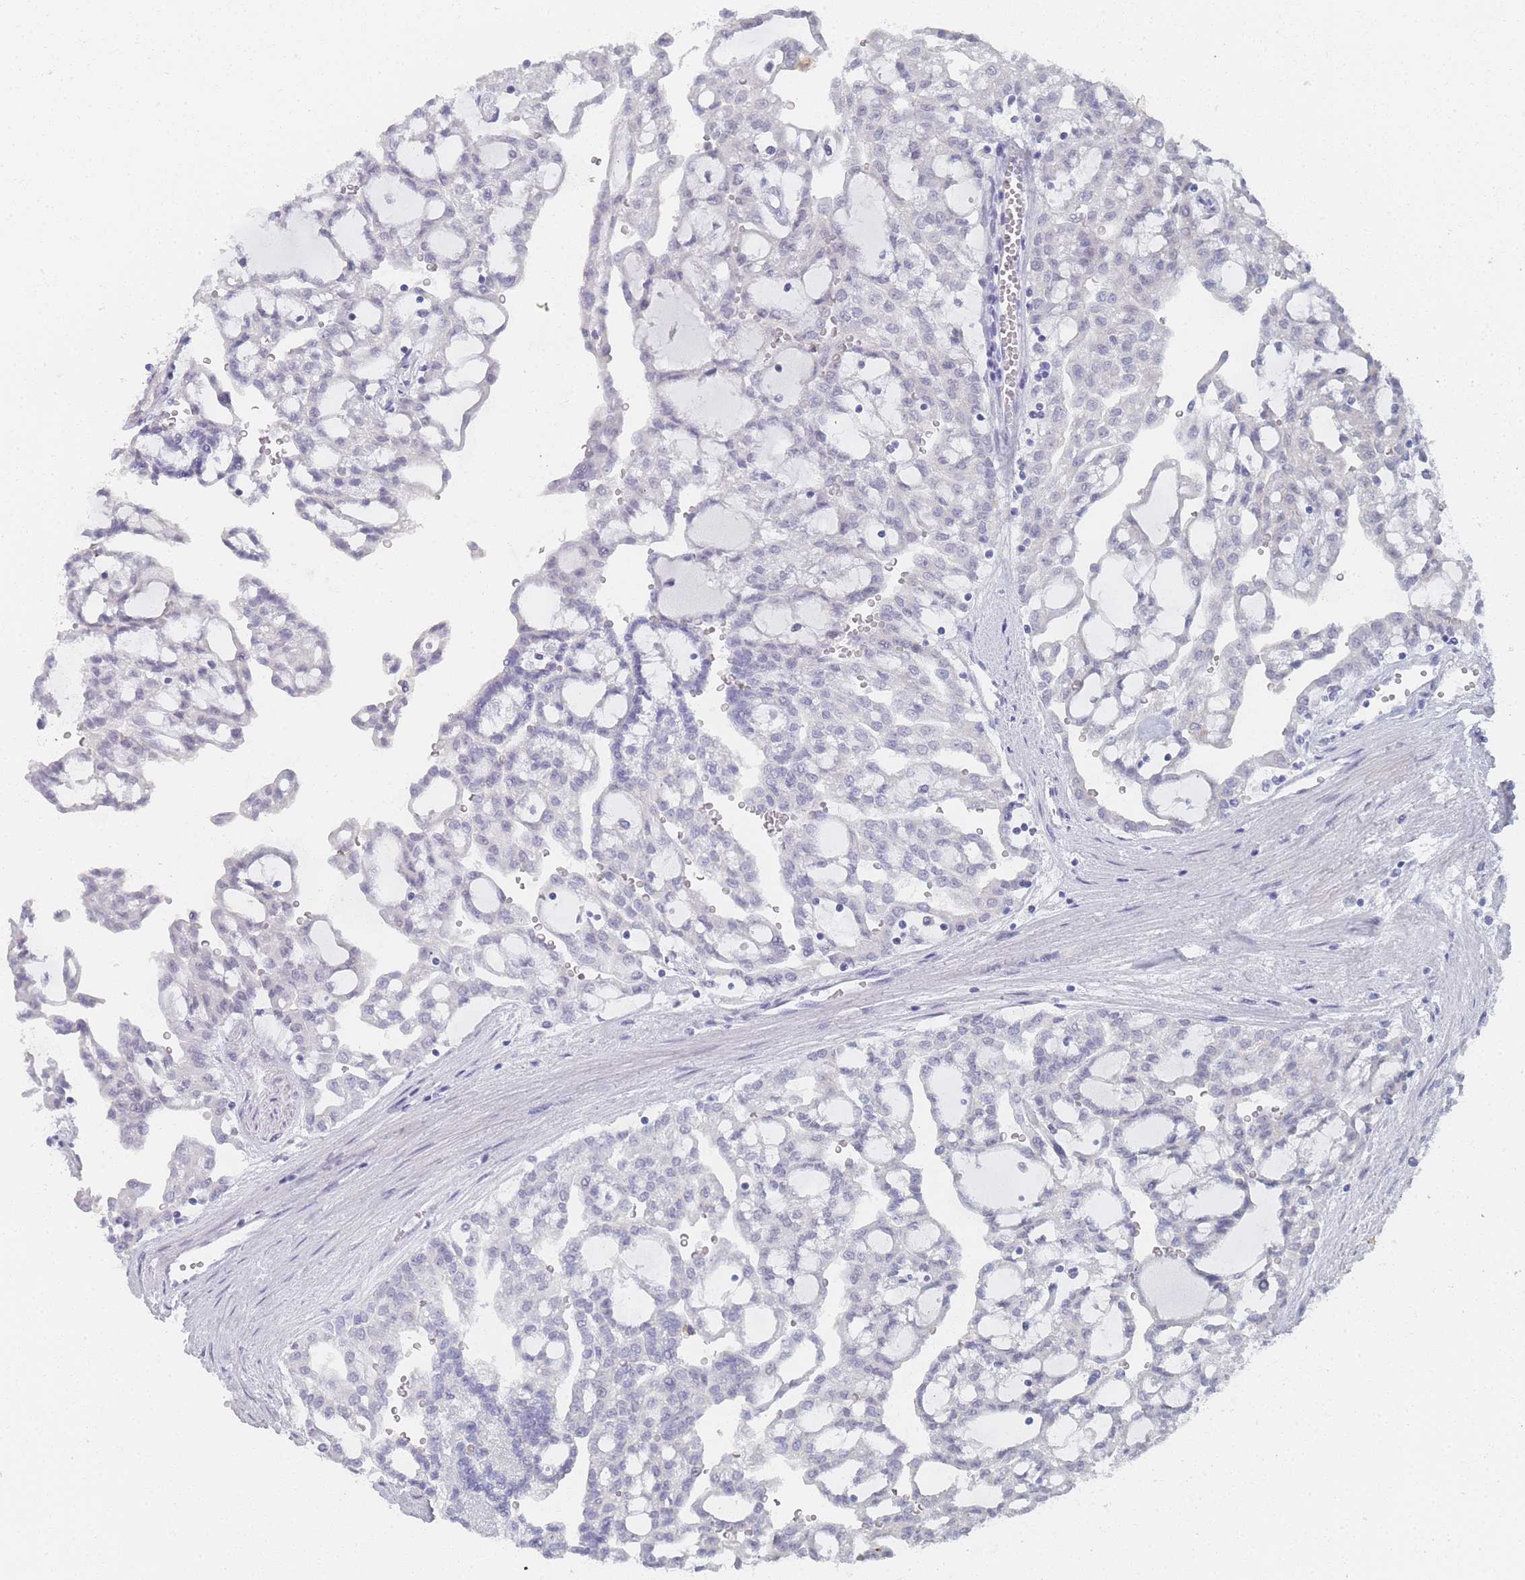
{"staining": {"intensity": "negative", "quantity": "none", "location": "none"}, "tissue": "renal cancer", "cell_type": "Tumor cells", "image_type": "cancer", "snomed": [{"axis": "morphology", "description": "Adenocarcinoma, NOS"}, {"axis": "topography", "description": "Kidney"}], "caption": "This is an immunohistochemistry (IHC) image of renal adenocarcinoma. There is no expression in tumor cells.", "gene": "IMPG1", "patient": {"sex": "male", "age": 63}}